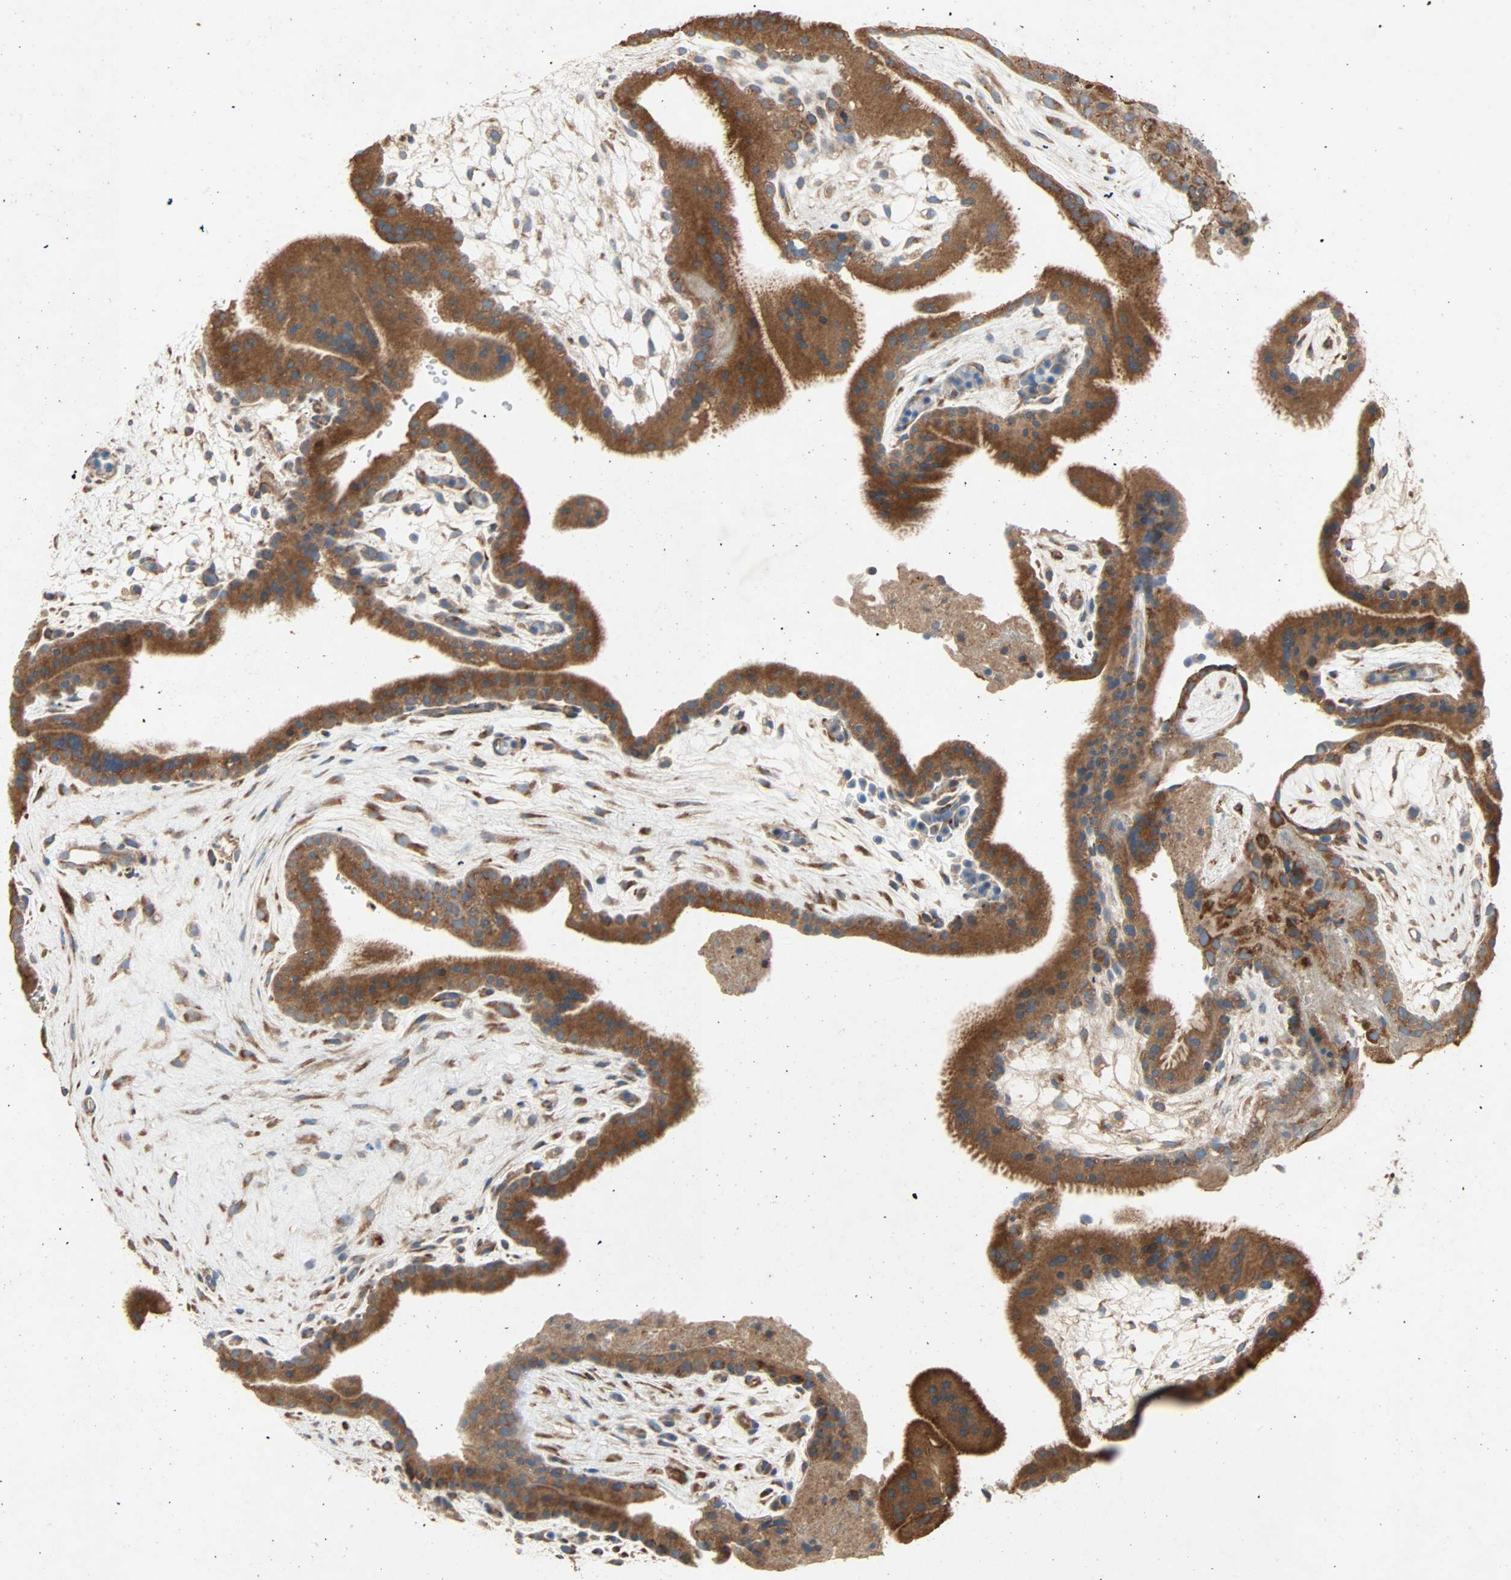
{"staining": {"intensity": "strong", "quantity": ">75%", "location": "cytoplasmic/membranous"}, "tissue": "placenta", "cell_type": "Trophoblastic cells", "image_type": "normal", "snomed": [{"axis": "morphology", "description": "Normal tissue, NOS"}, {"axis": "topography", "description": "Placenta"}], "caption": "Strong cytoplasmic/membranous protein positivity is seen in approximately >75% of trophoblastic cells in placenta. (Brightfield microscopy of DAB IHC at high magnification).", "gene": "XYLT1", "patient": {"sex": "female", "age": 19}}